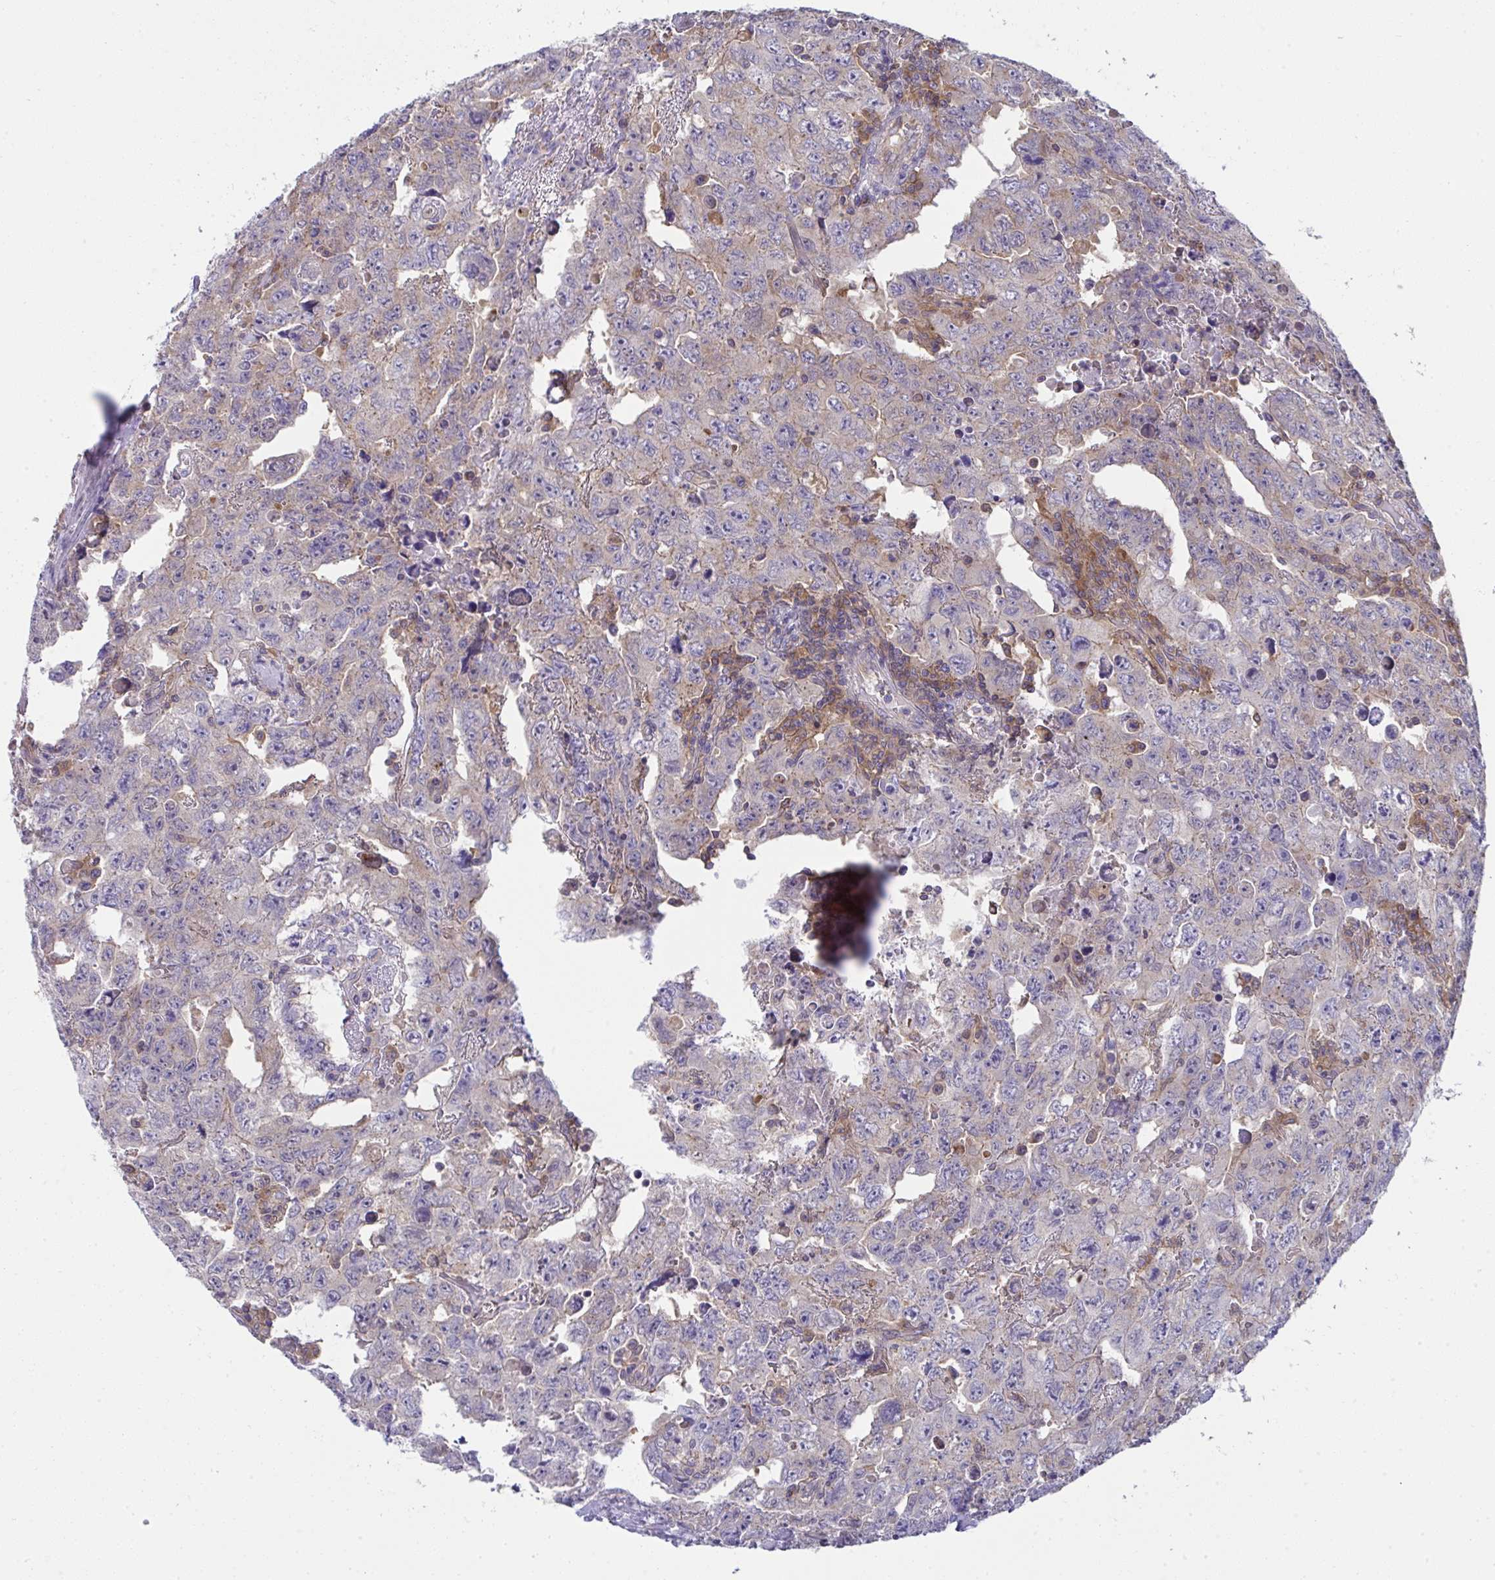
{"staining": {"intensity": "moderate", "quantity": "<25%", "location": "cytoplasmic/membranous"}, "tissue": "testis cancer", "cell_type": "Tumor cells", "image_type": "cancer", "snomed": [{"axis": "morphology", "description": "Carcinoma, Embryonal, NOS"}, {"axis": "topography", "description": "Testis"}], "caption": "Testis cancer (embryonal carcinoma) stained with DAB IHC shows low levels of moderate cytoplasmic/membranous expression in about <25% of tumor cells.", "gene": "ALDH16A1", "patient": {"sex": "male", "age": 24}}